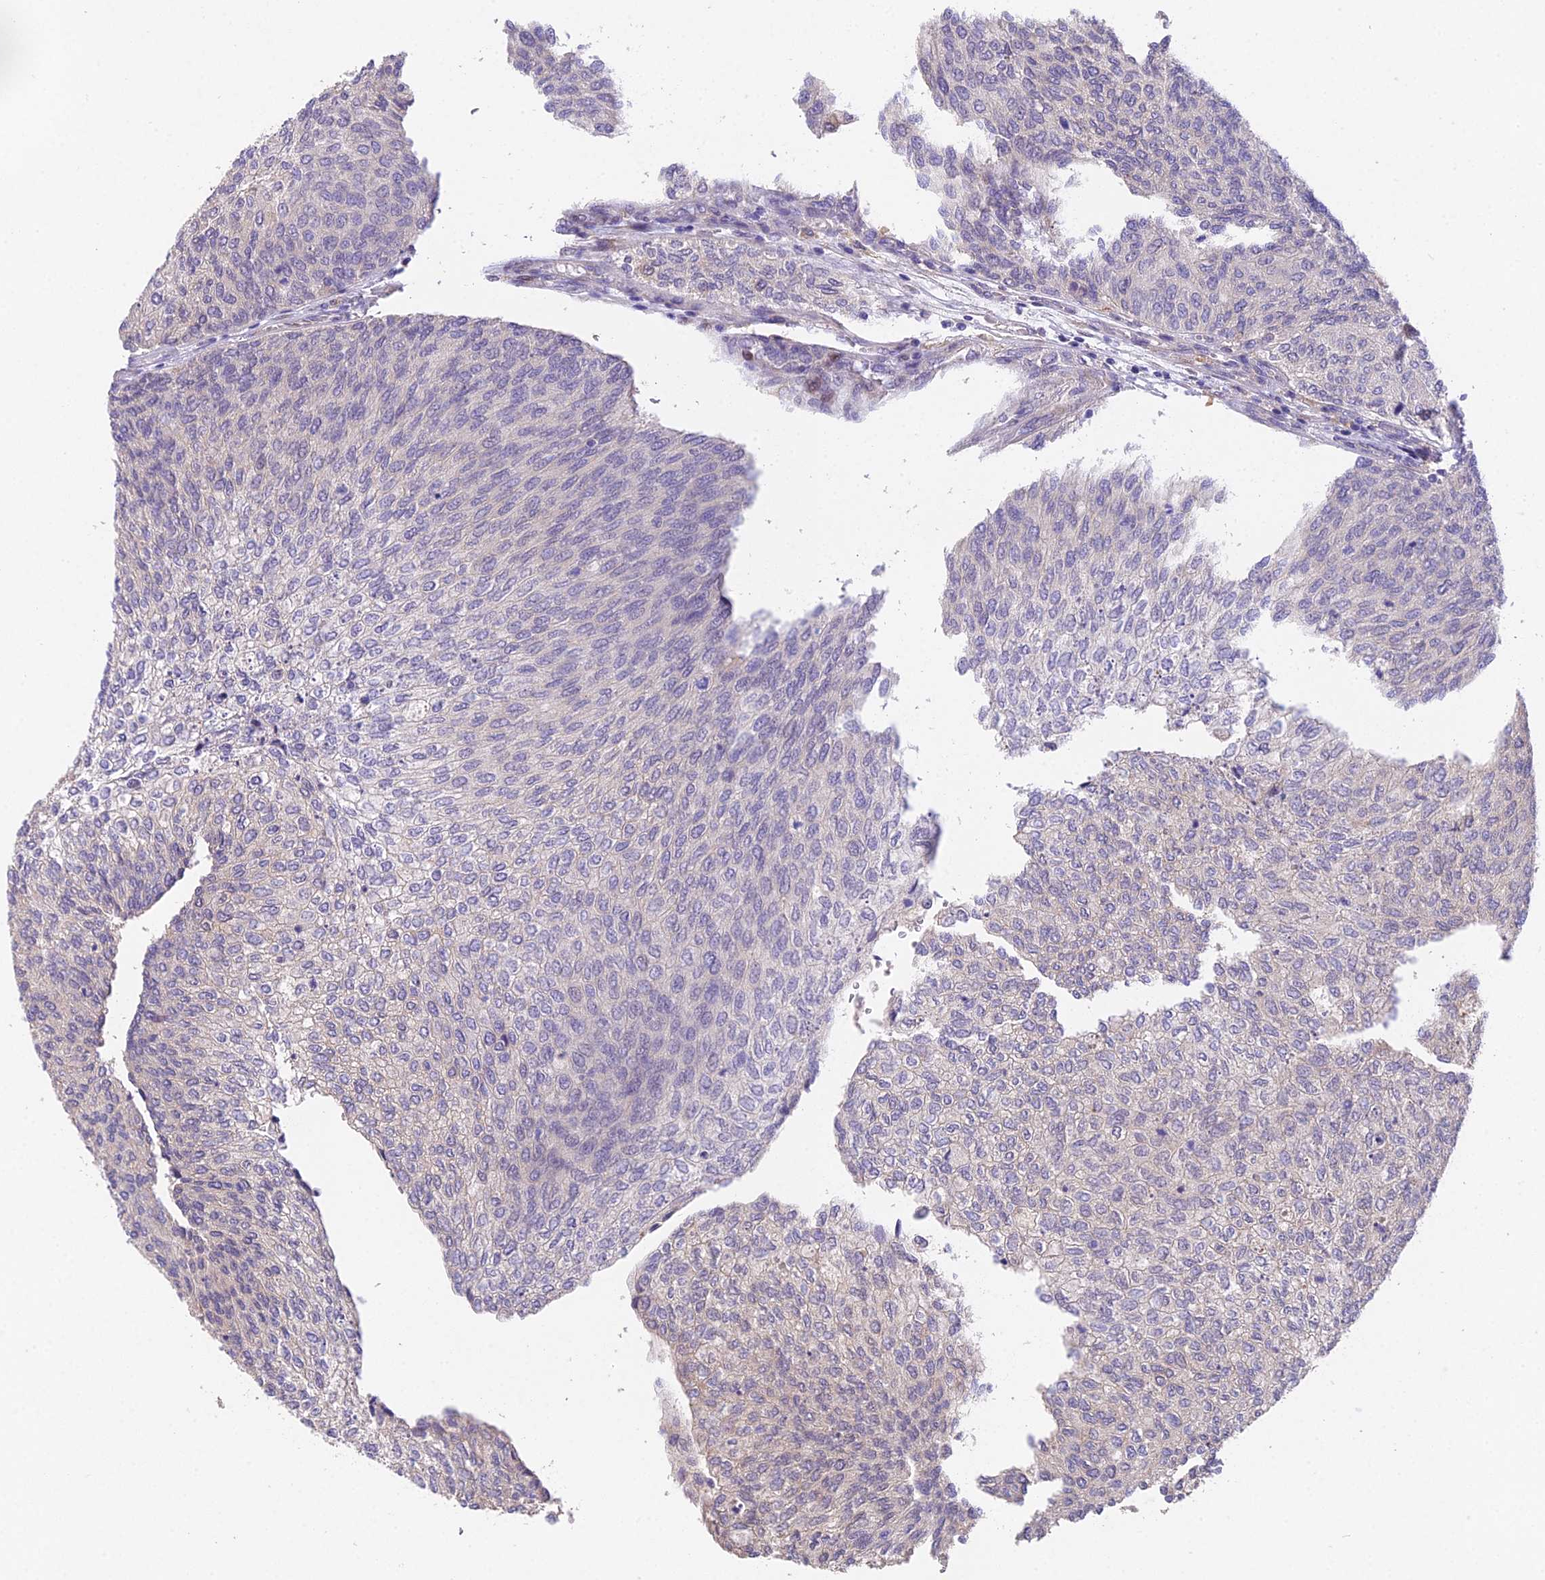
{"staining": {"intensity": "negative", "quantity": "none", "location": "none"}, "tissue": "urothelial cancer", "cell_type": "Tumor cells", "image_type": "cancer", "snomed": [{"axis": "morphology", "description": "Urothelial carcinoma, Low grade"}, {"axis": "topography", "description": "Urinary bladder"}], "caption": "Protein analysis of low-grade urothelial carcinoma exhibits no significant positivity in tumor cells.", "gene": "PUS10", "patient": {"sex": "female", "age": 79}}